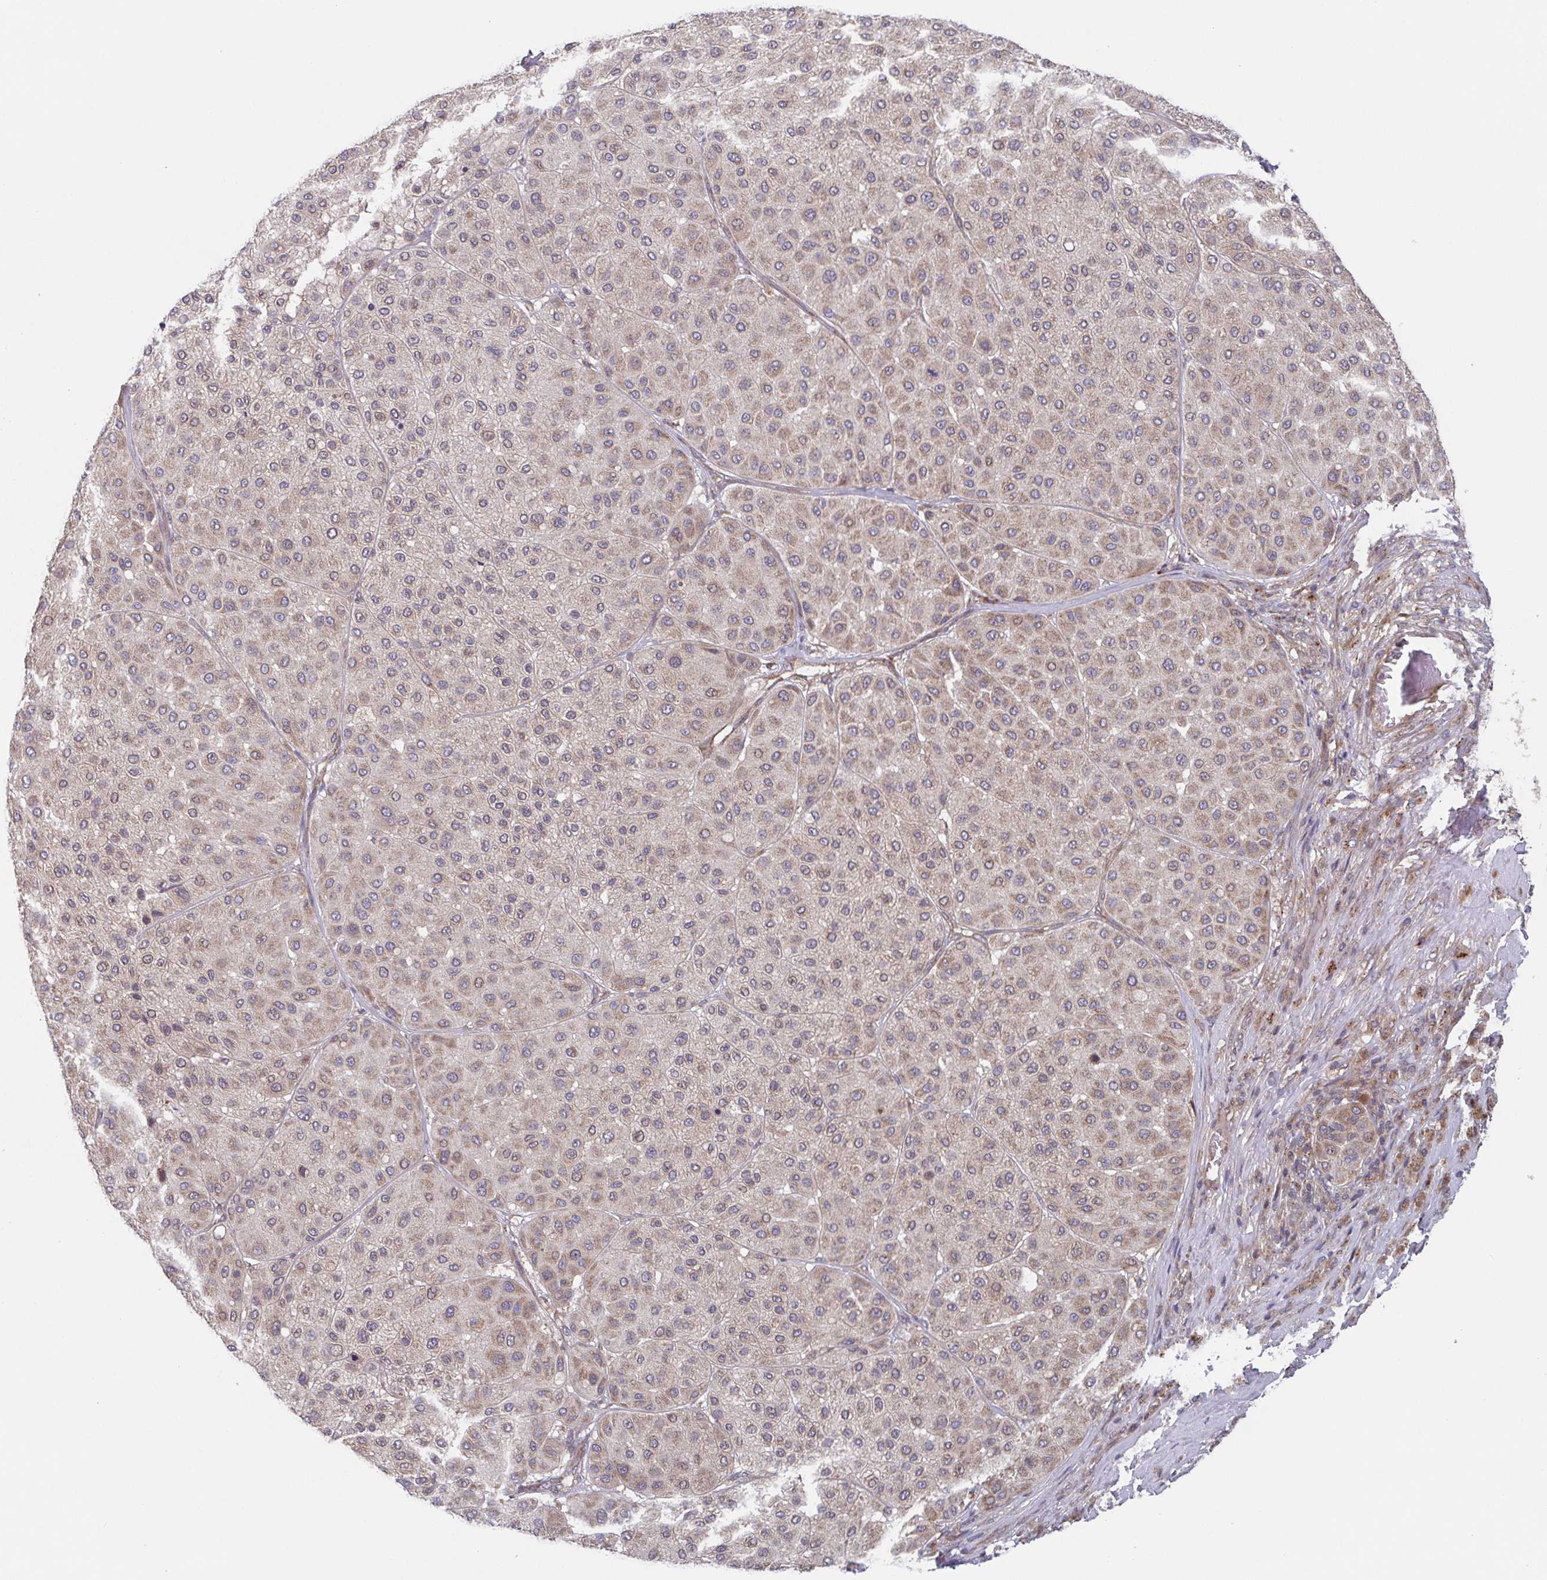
{"staining": {"intensity": "weak", "quantity": ">75%", "location": "cytoplasmic/membranous"}, "tissue": "melanoma", "cell_type": "Tumor cells", "image_type": "cancer", "snomed": [{"axis": "morphology", "description": "Malignant melanoma, Metastatic site"}, {"axis": "topography", "description": "Smooth muscle"}], "caption": "This photomicrograph displays melanoma stained with IHC to label a protein in brown. The cytoplasmic/membranous of tumor cells show weak positivity for the protein. Nuclei are counter-stained blue.", "gene": "COPB1", "patient": {"sex": "male", "age": 41}}